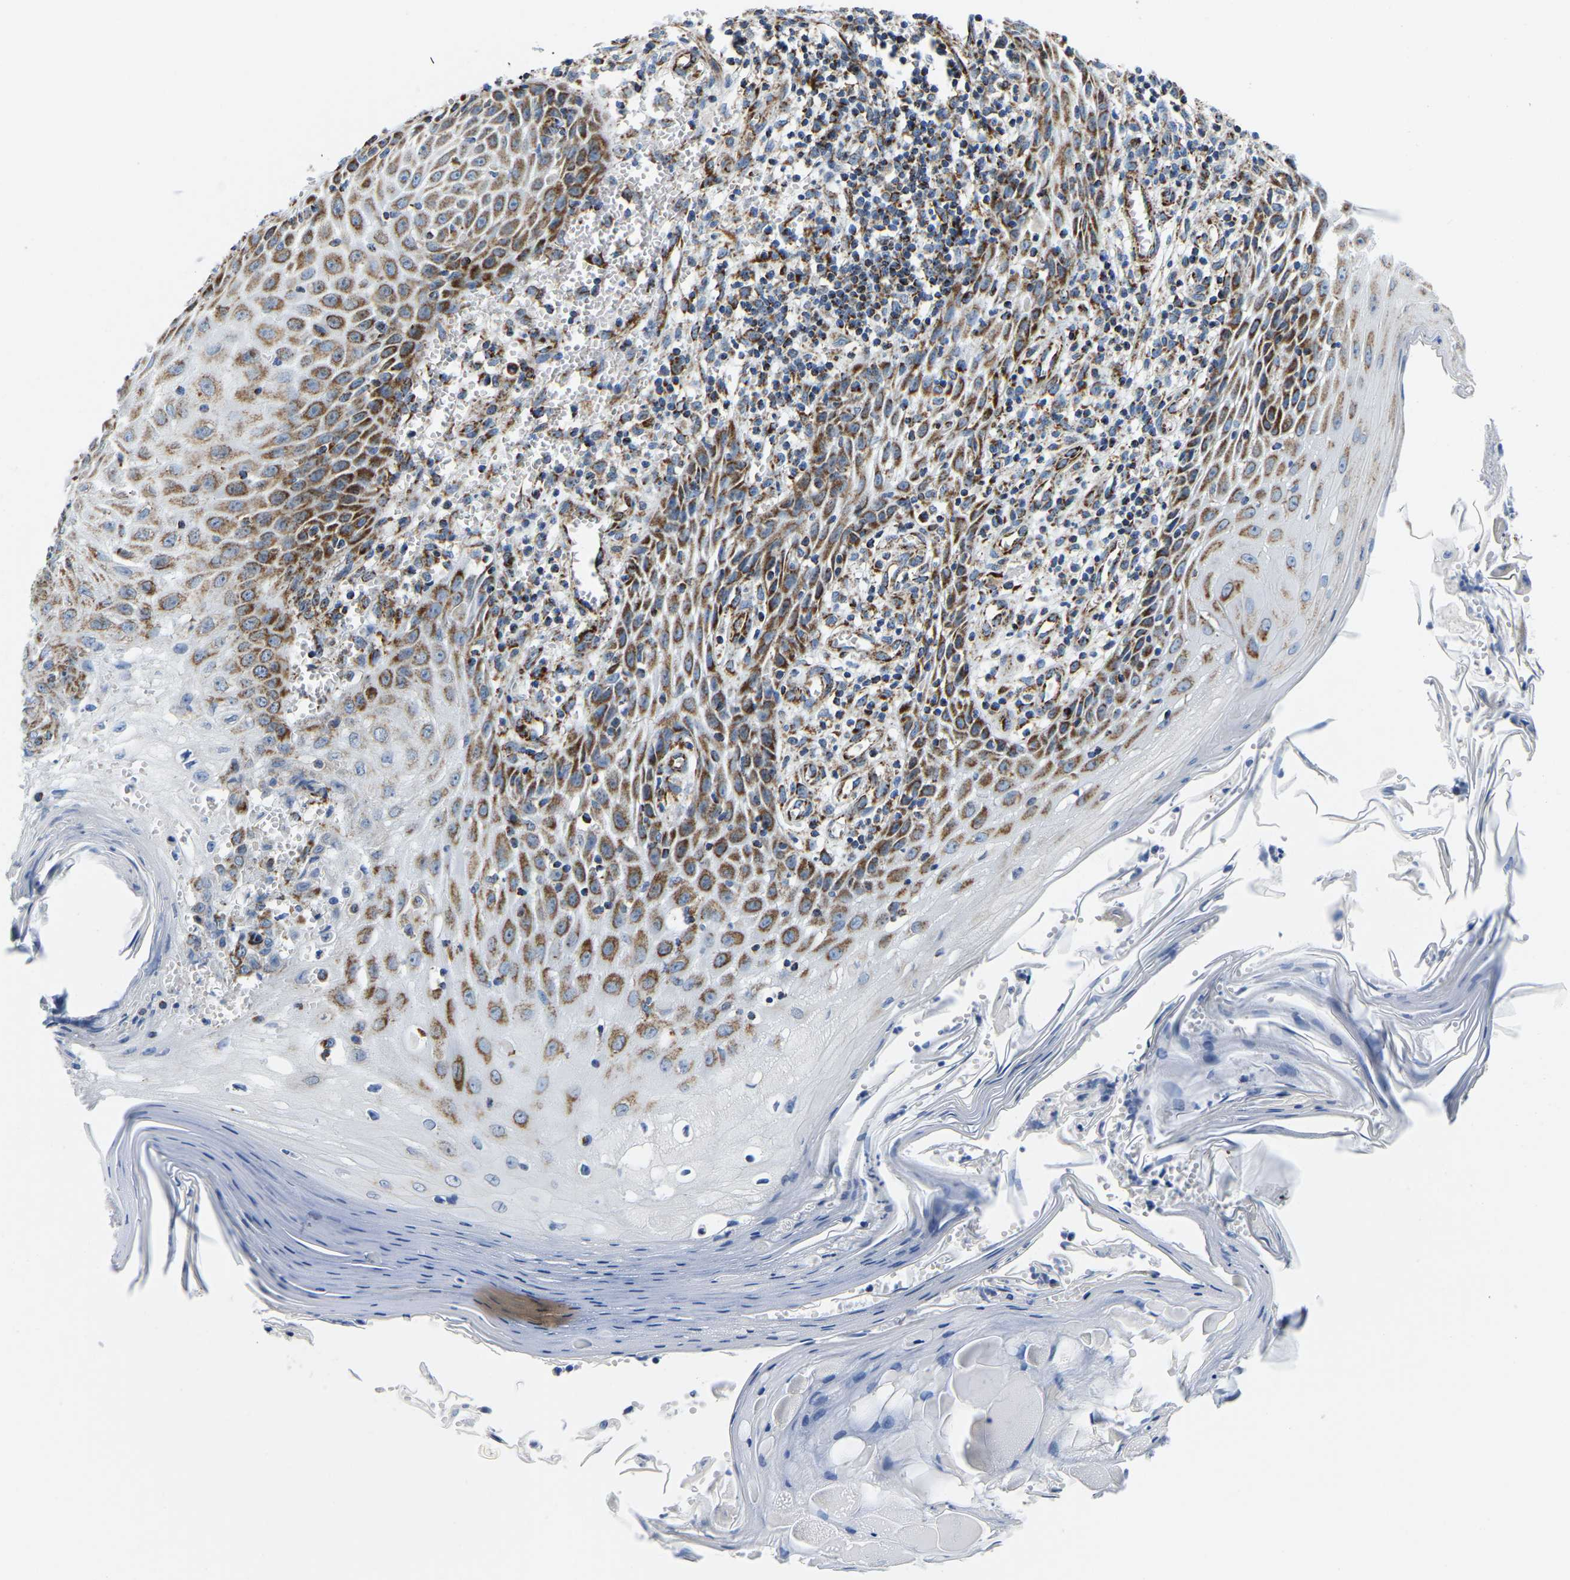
{"staining": {"intensity": "moderate", "quantity": ">75%", "location": "cytoplasmic/membranous"}, "tissue": "skin cancer", "cell_type": "Tumor cells", "image_type": "cancer", "snomed": [{"axis": "morphology", "description": "Squamous cell carcinoma, NOS"}, {"axis": "topography", "description": "Skin"}], "caption": "The image exhibits a brown stain indicating the presence of a protein in the cytoplasmic/membranous of tumor cells in skin squamous cell carcinoma.", "gene": "SFXN1", "patient": {"sex": "female", "age": 73}}